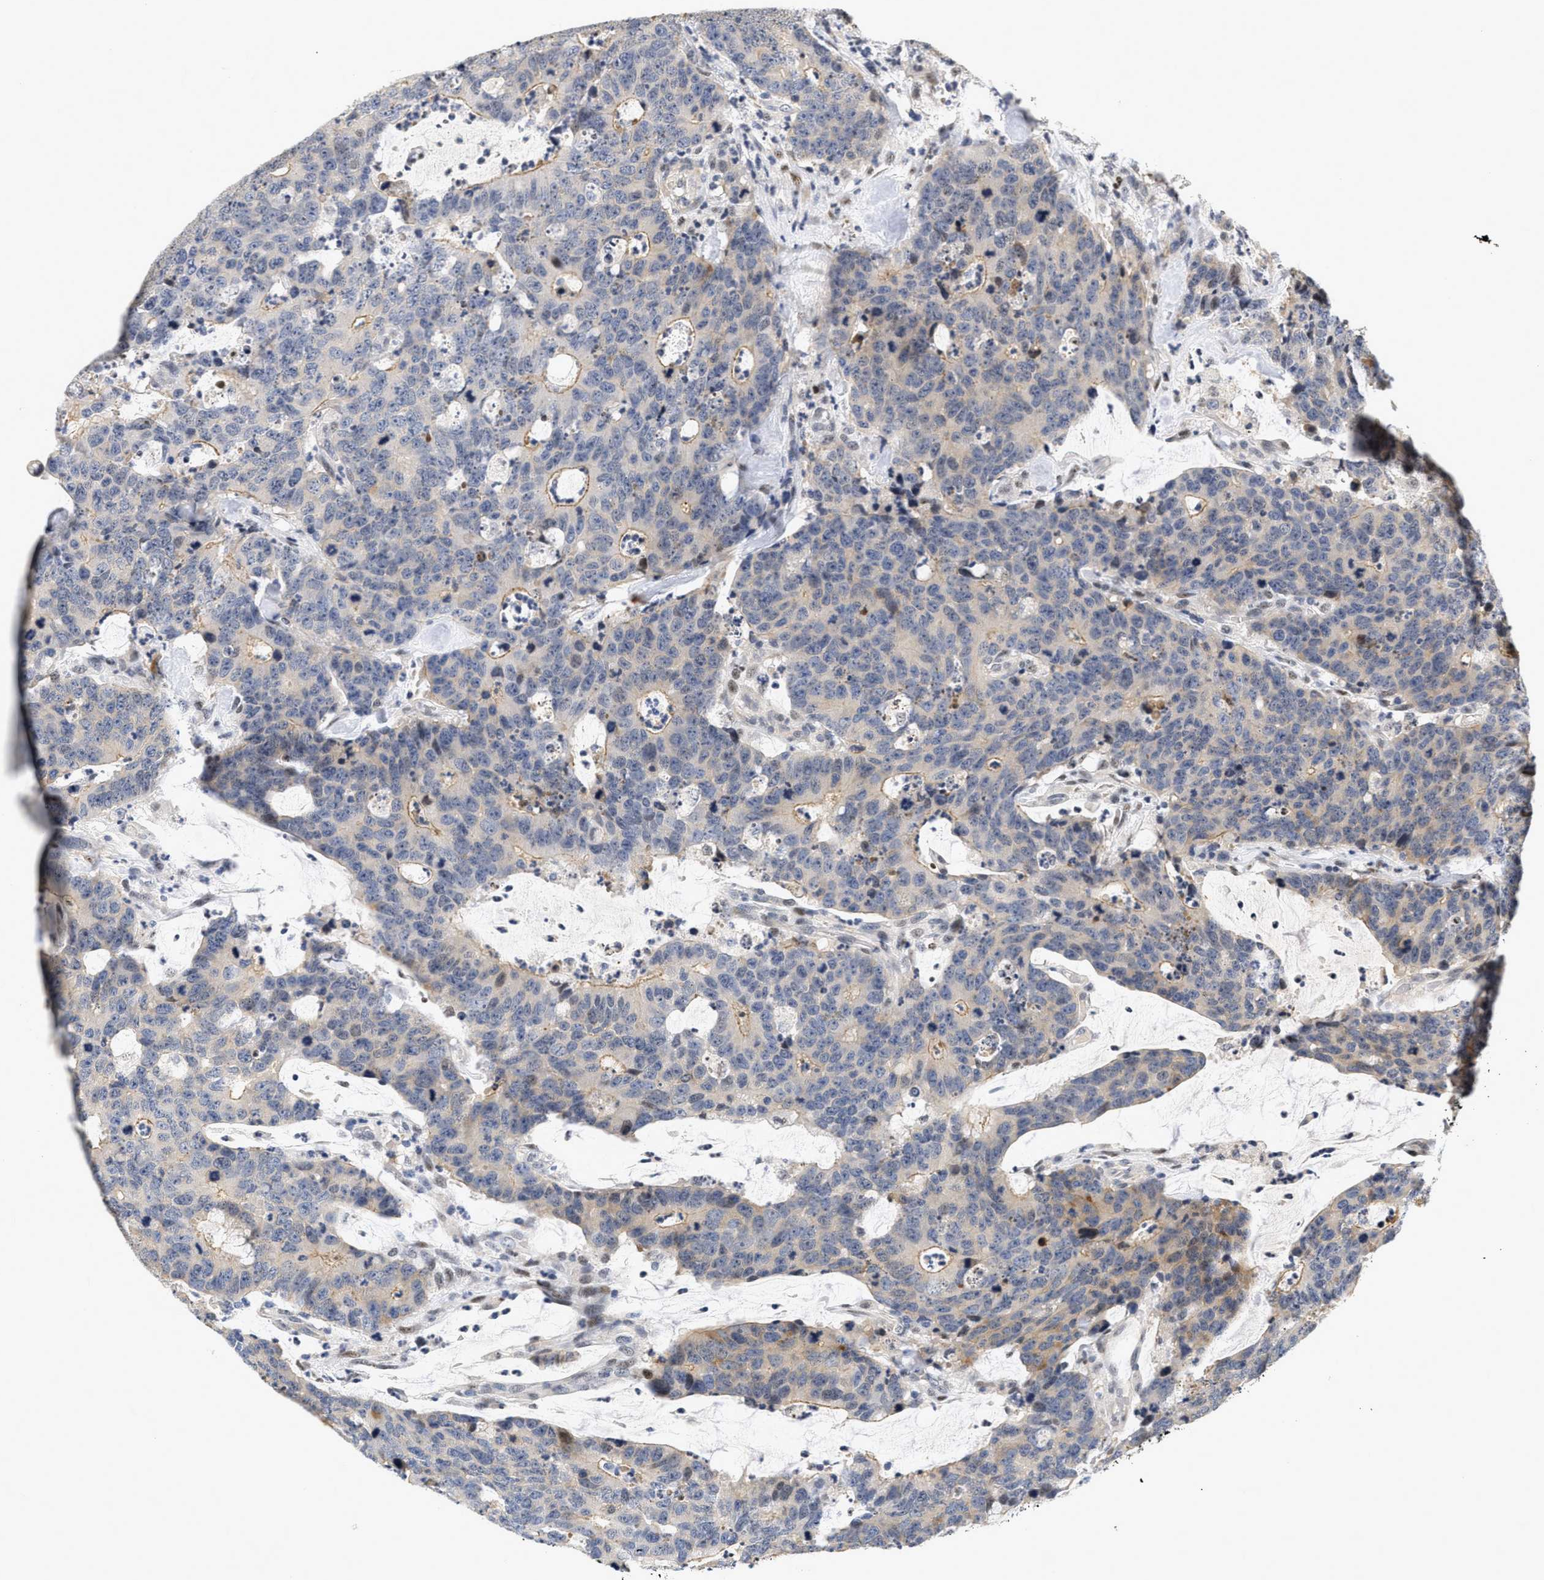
{"staining": {"intensity": "moderate", "quantity": "<25%", "location": "cytoplasmic/membranous"}, "tissue": "colorectal cancer", "cell_type": "Tumor cells", "image_type": "cancer", "snomed": [{"axis": "morphology", "description": "Adenocarcinoma, NOS"}, {"axis": "topography", "description": "Colon"}], "caption": "High-magnification brightfield microscopy of adenocarcinoma (colorectal) stained with DAB (brown) and counterstained with hematoxylin (blue). tumor cells exhibit moderate cytoplasmic/membranous positivity is seen in about<25% of cells.", "gene": "VIP", "patient": {"sex": "female", "age": 86}}